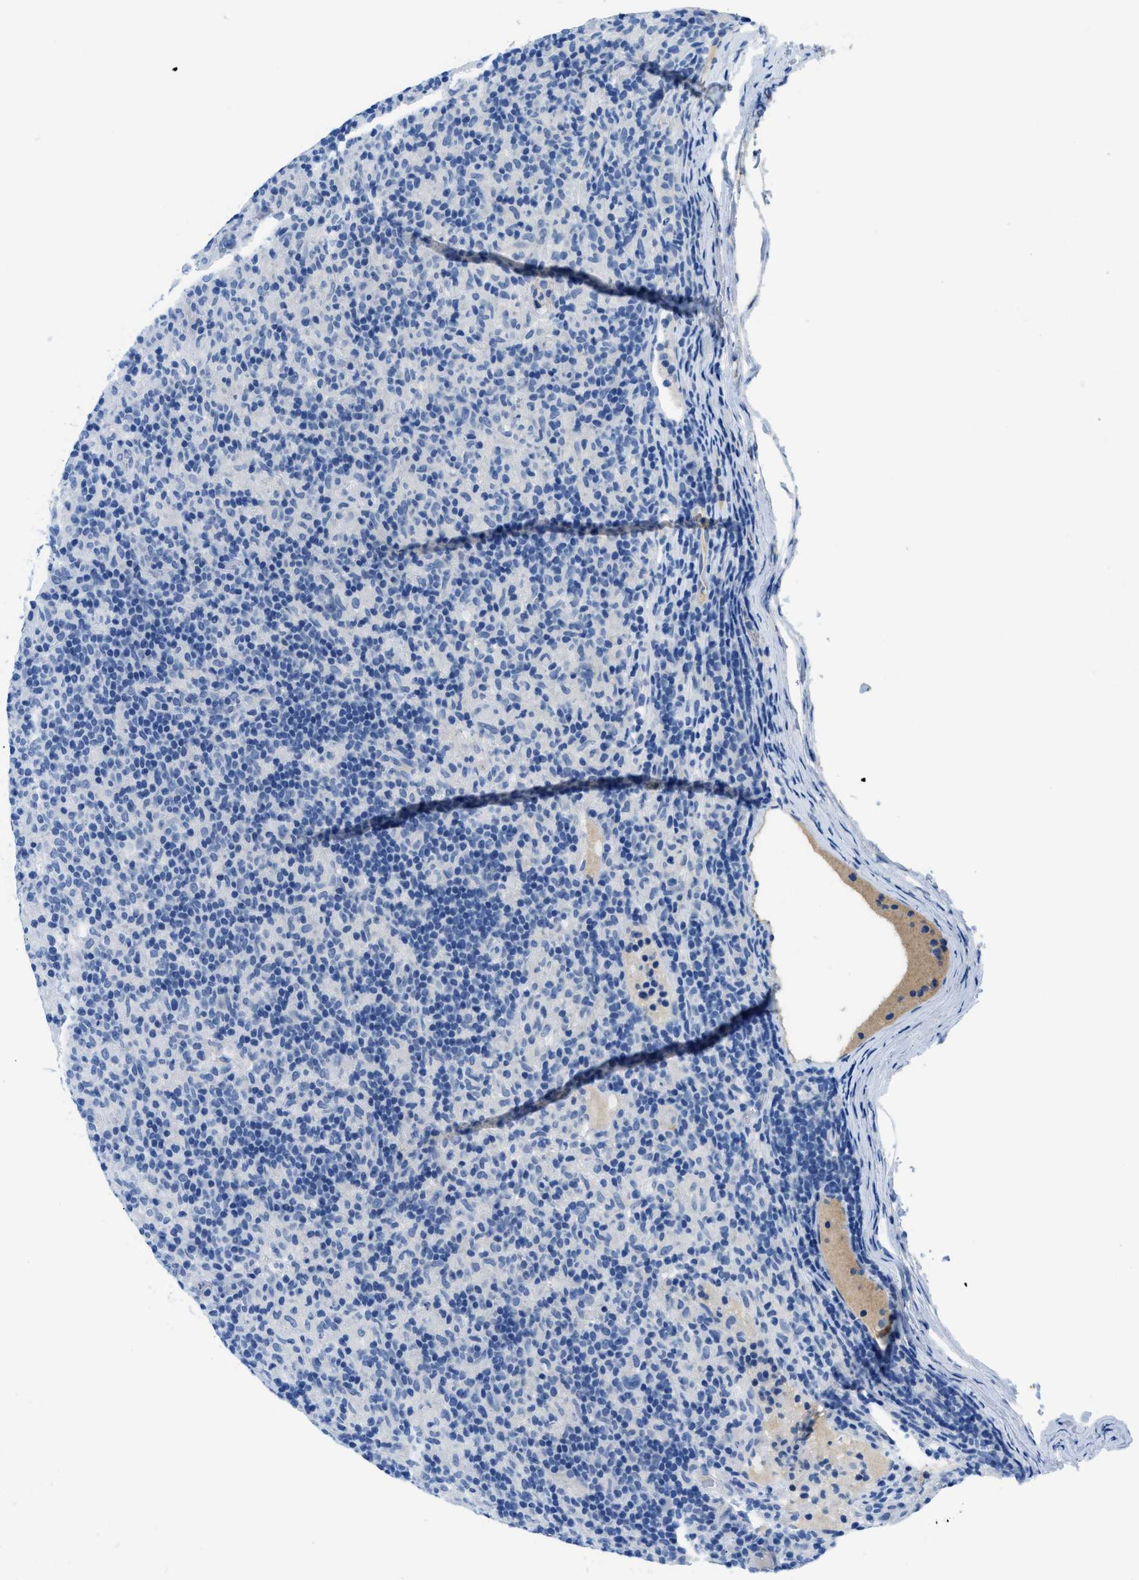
{"staining": {"intensity": "negative", "quantity": "none", "location": "none"}, "tissue": "lymphoma", "cell_type": "Tumor cells", "image_type": "cancer", "snomed": [{"axis": "morphology", "description": "Hodgkin's disease, NOS"}, {"axis": "topography", "description": "Lymph node"}], "caption": "IHC of lymphoma shows no expression in tumor cells.", "gene": "MBL2", "patient": {"sex": "male", "age": 70}}